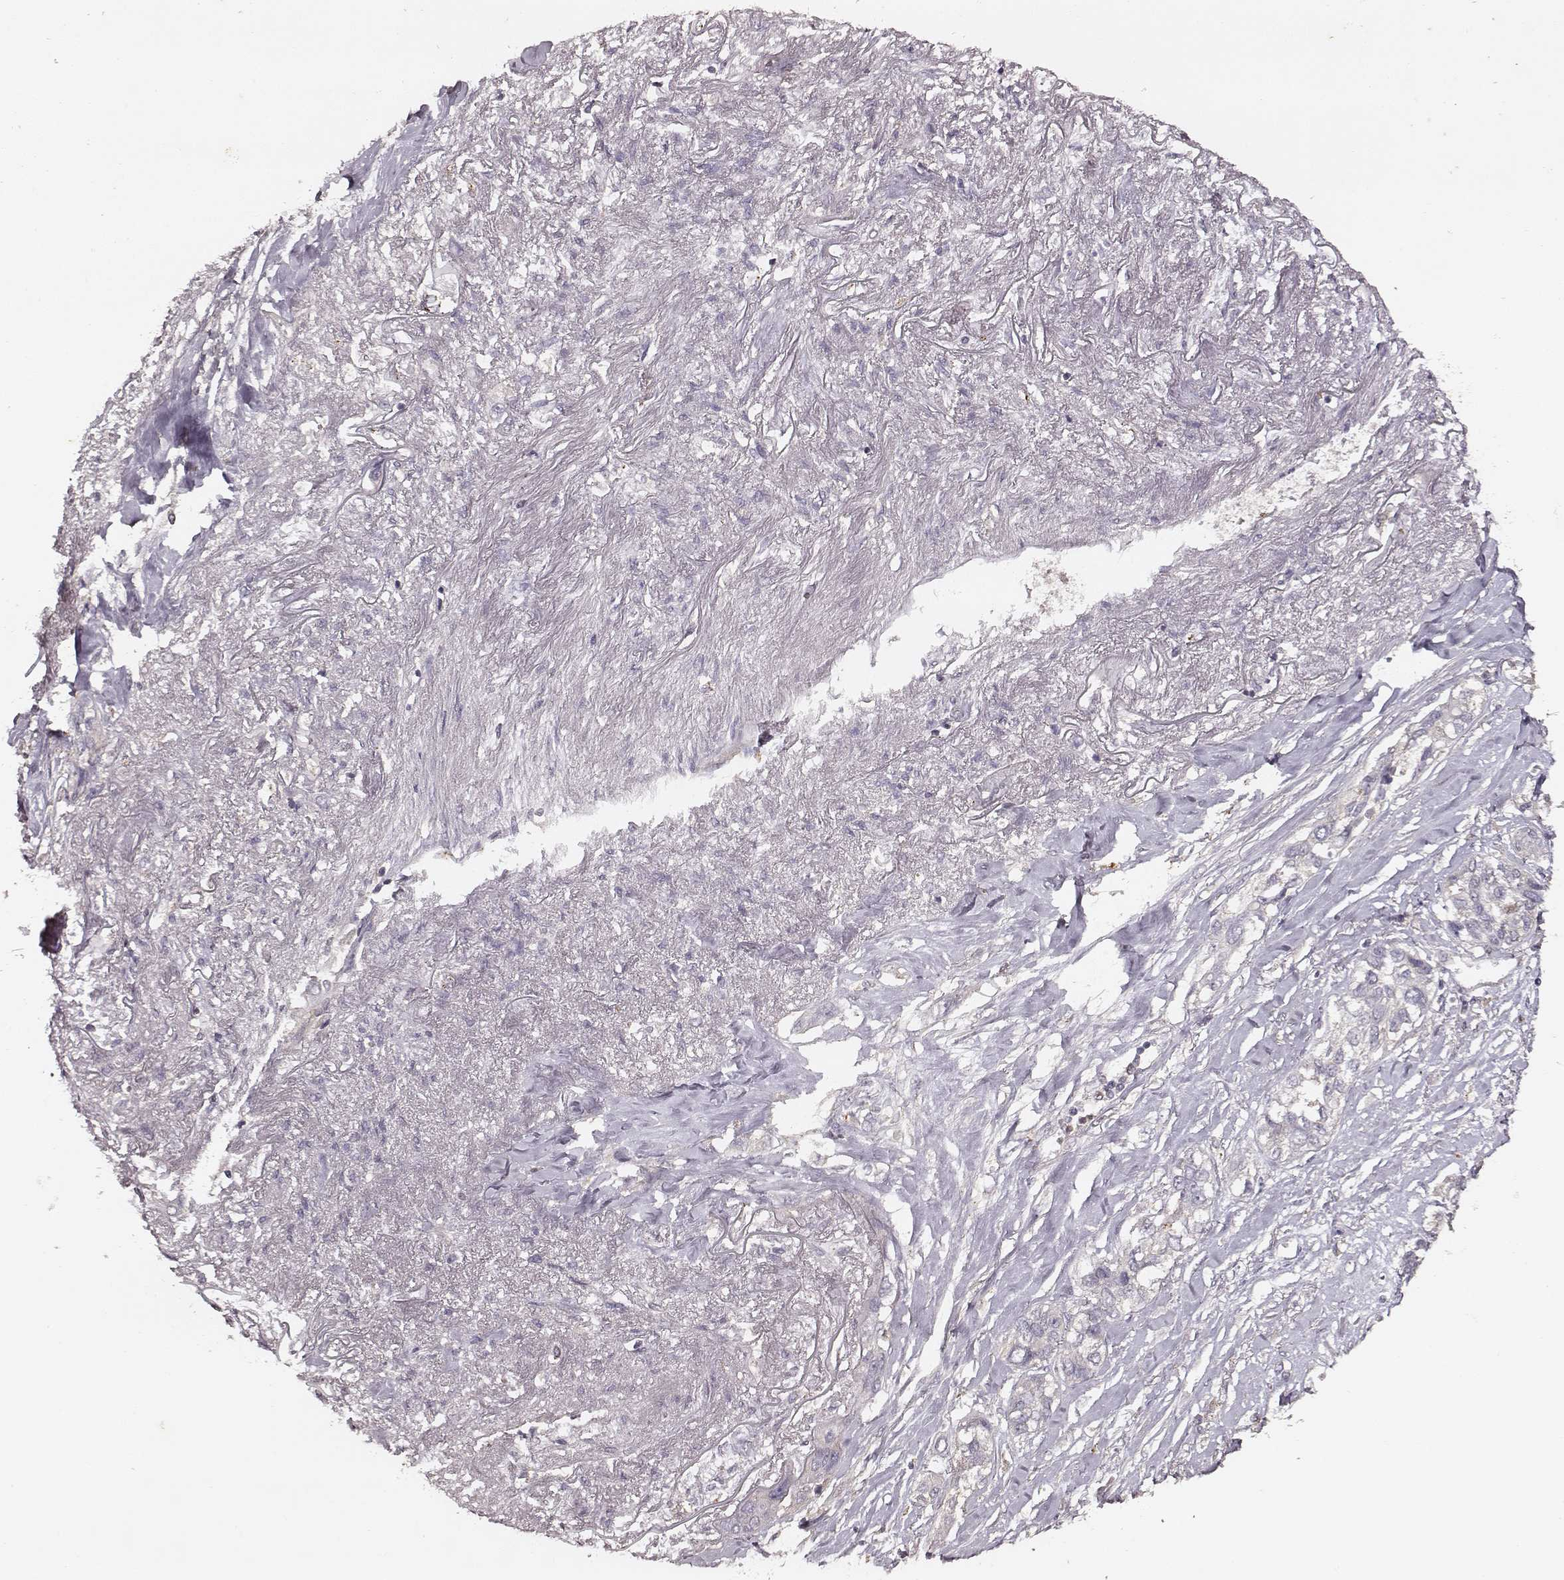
{"staining": {"intensity": "negative", "quantity": "none", "location": "none"}, "tissue": "lung cancer", "cell_type": "Tumor cells", "image_type": "cancer", "snomed": [{"axis": "morphology", "description": "Squamous cell carcinoma, NOS"}, {"axis": "topography", "description": "Lung"}], "caption": "High power microscopy micrograph of an IHC photomicrograph of lung cancer, revealing no significant positivity in tumor cells. The staining was performed using DAB to visualize the protein expression in brown, while the nuclei were stained in blue with hematoxylin (Magnification: 20x).", "gene": "VPS26A", "patient": {"sex": "female", "age": 70}}